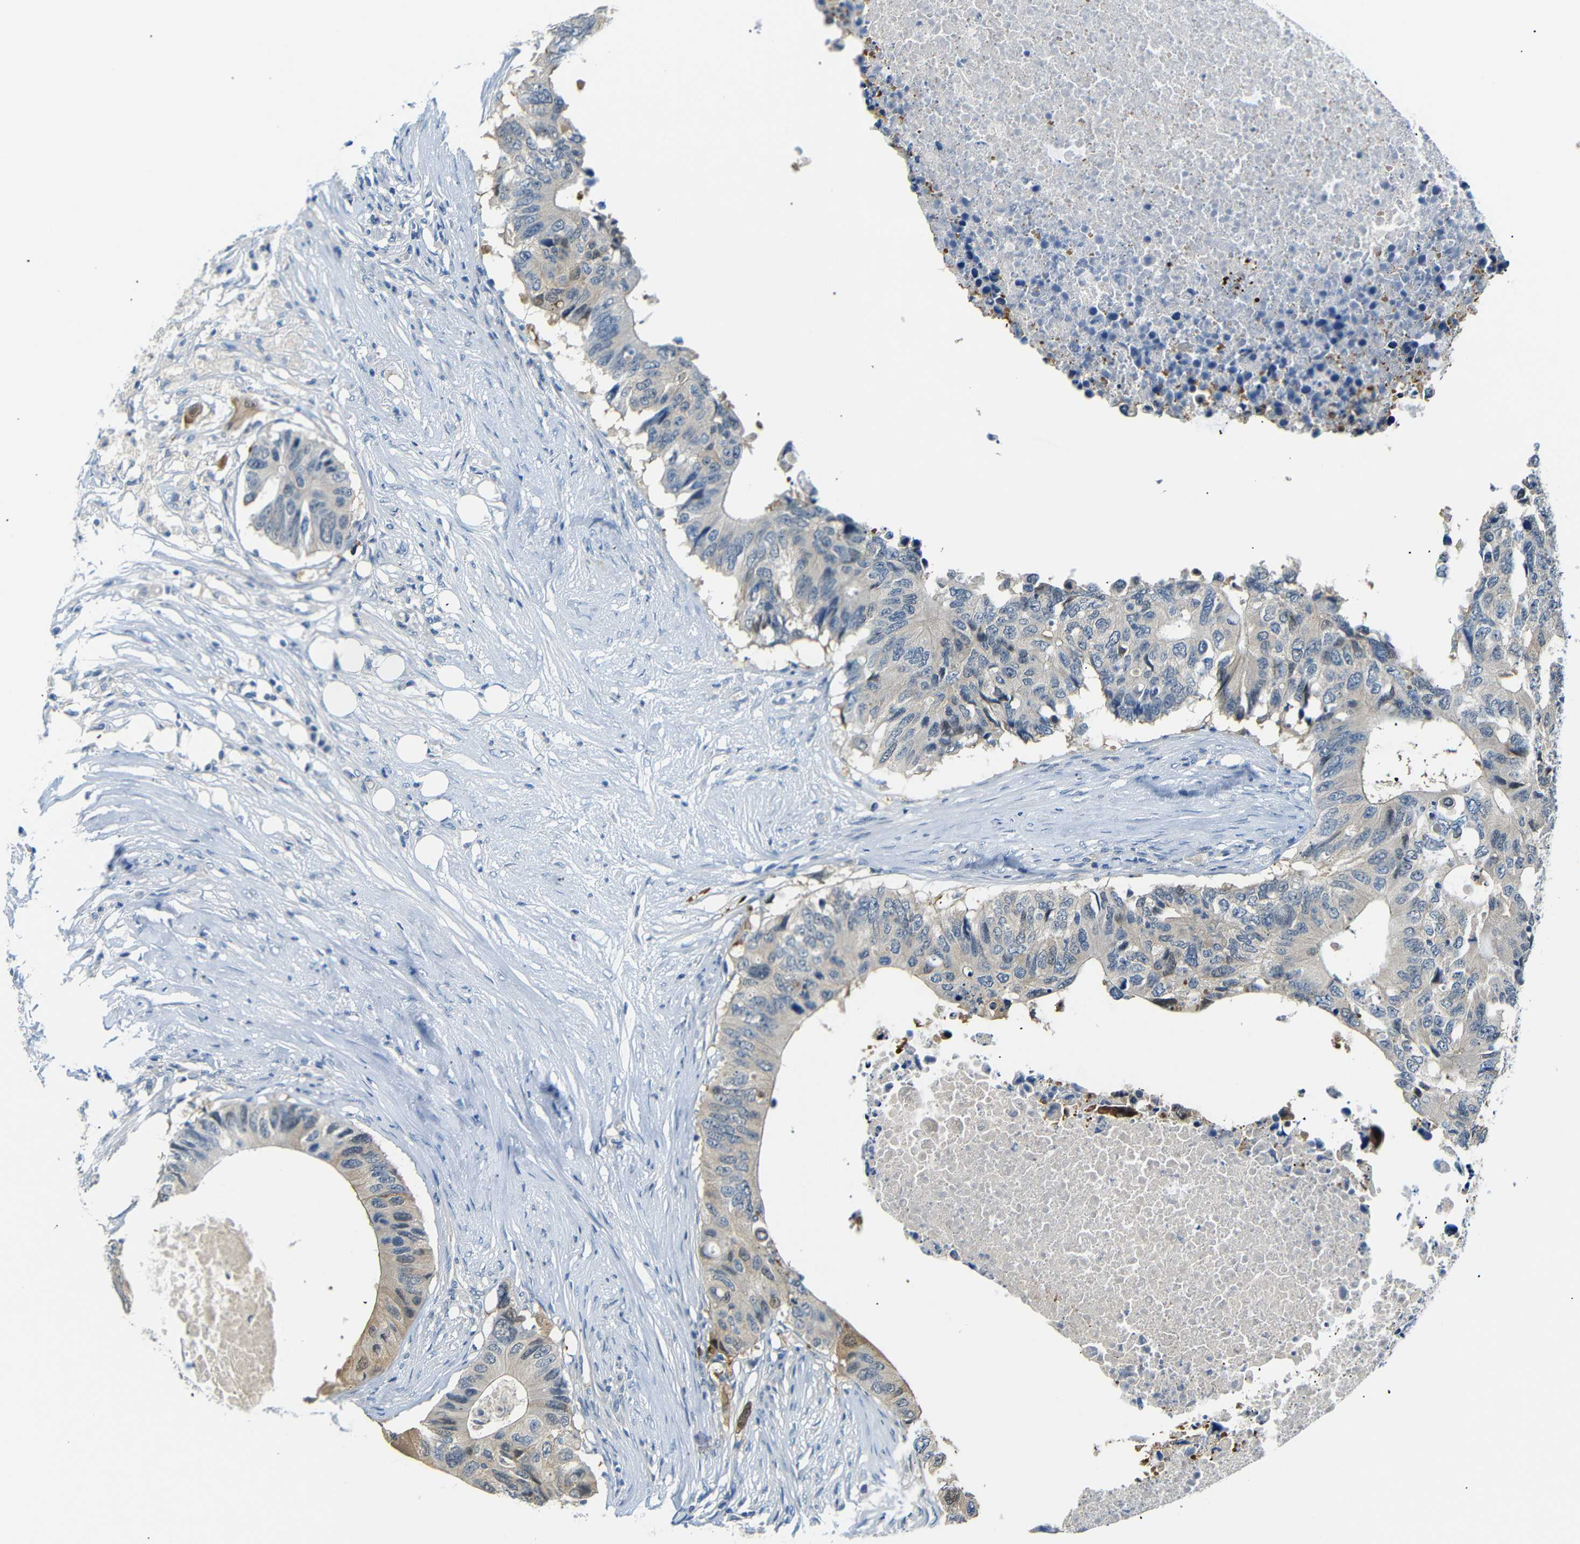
{"staining": {"intensity": "moderate", "quantity": "25%-75%", "location": "cytoplasmic/membranous,nuclear"}, "tissue": "colorectal cancer", "cell_type": "Tumor cells", "image_type": "cancer", "snomed": [{"axis": "morphology", "description": "Adenocarcinoma, NOS"}, {"axis": "topography", "description": "Colon"}], "caption": "This is a micrograph of IHC staining of adenocarcinoma (colorectal), which shows moderate staining in the cytoplasmic/membranous and nuclear of tumor cells.", "gene": "SFN", "patient": {"sex": "male", "age": 71}}